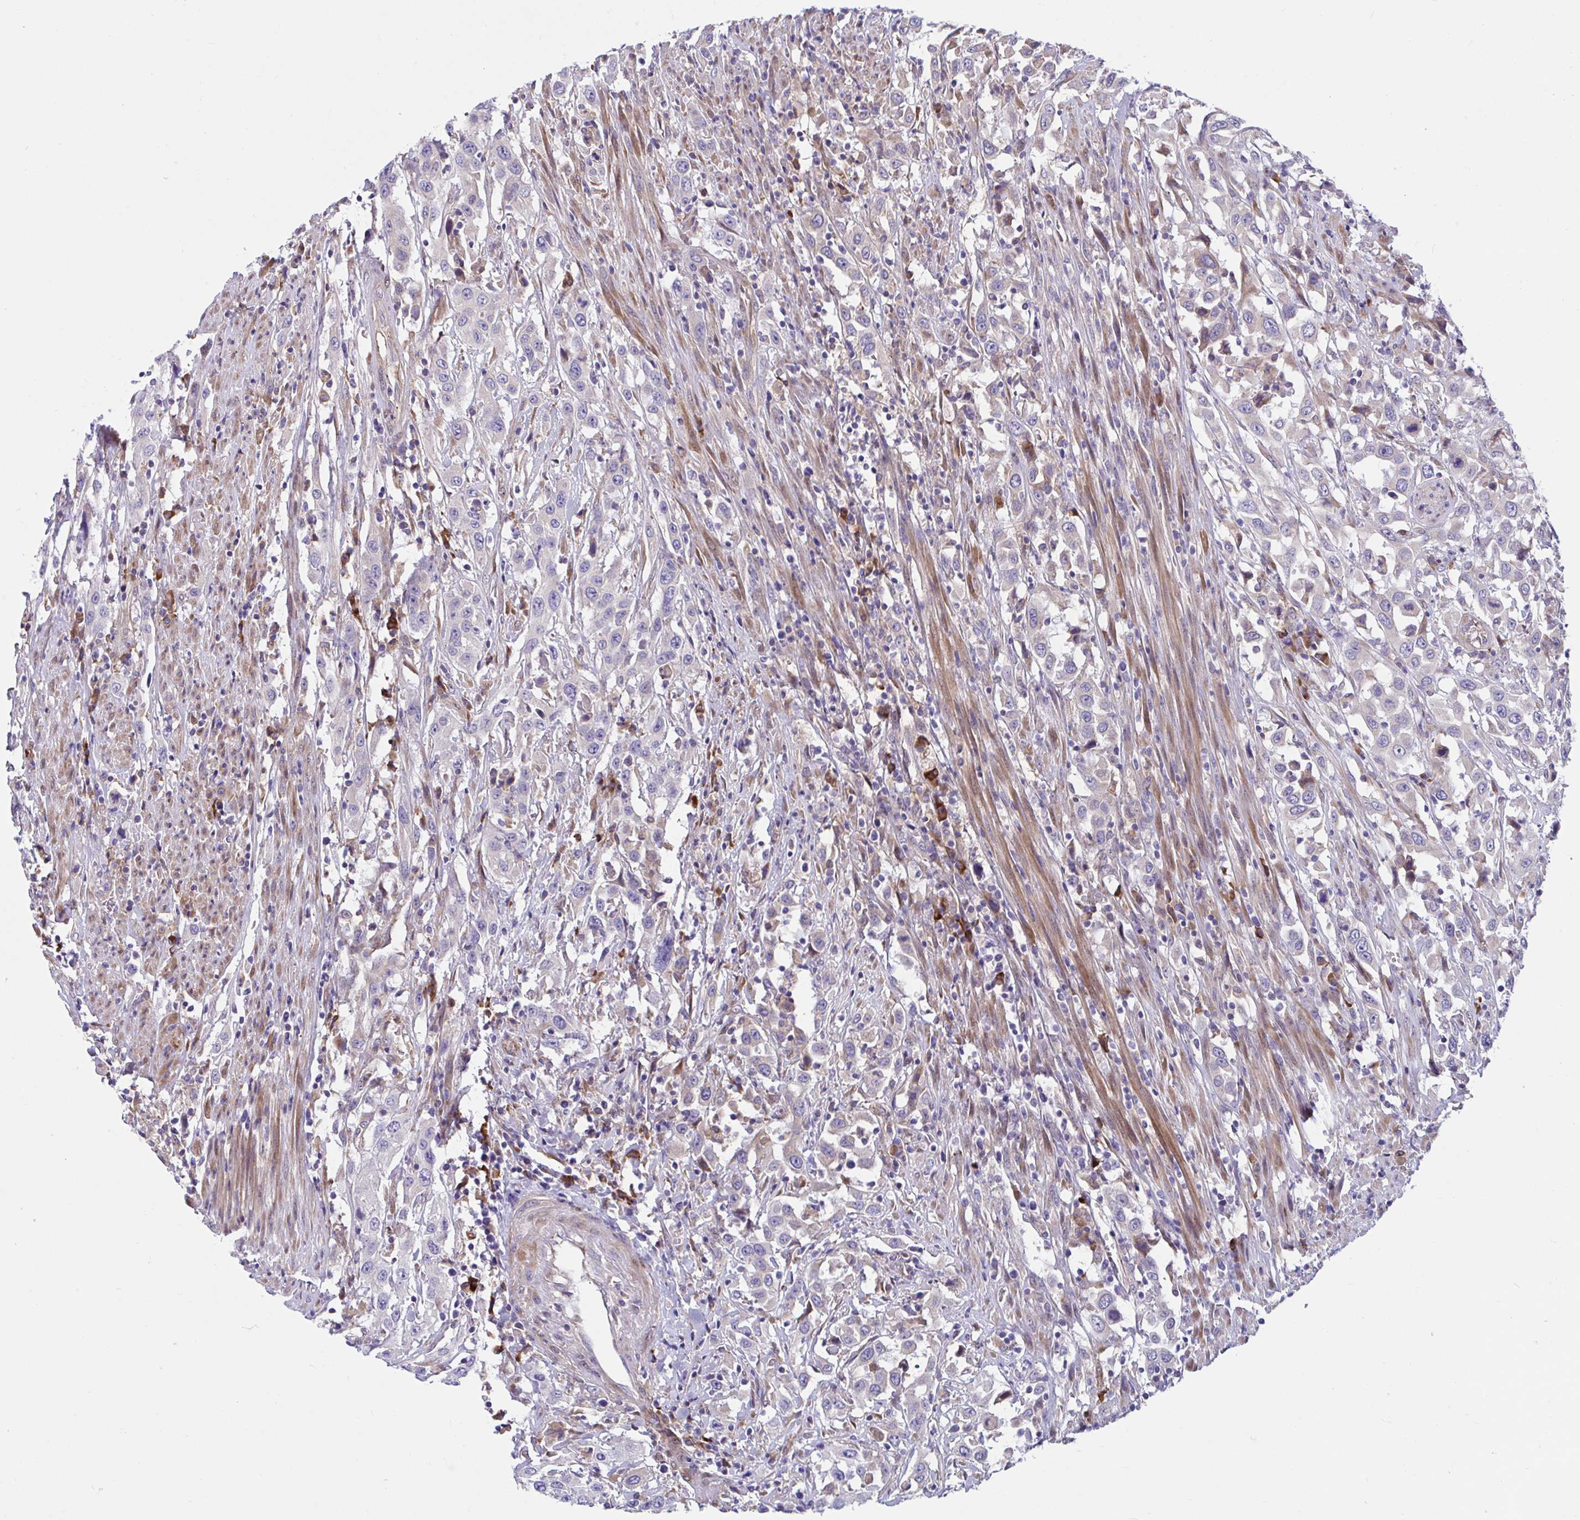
{"staining": {"intensity": "negative", "quantity": "none", "location": "none"}, "tissue": "urothelial cancer", "cell_type": "Tumor cells", "image_type": "cancer", "snomed": [{"axis": "morphology", "description": "Urothelial carcinoma, High grade"}, {"axis": "topography", "description": "Urinary bladder"}], "caption": "The immunohistochemistry (IHC) histopathology image has no significant expression in tumor cells of urothelial cancer tissue.", "gene": "WBP1", "patient": {"sex": "male", "age": 61}}